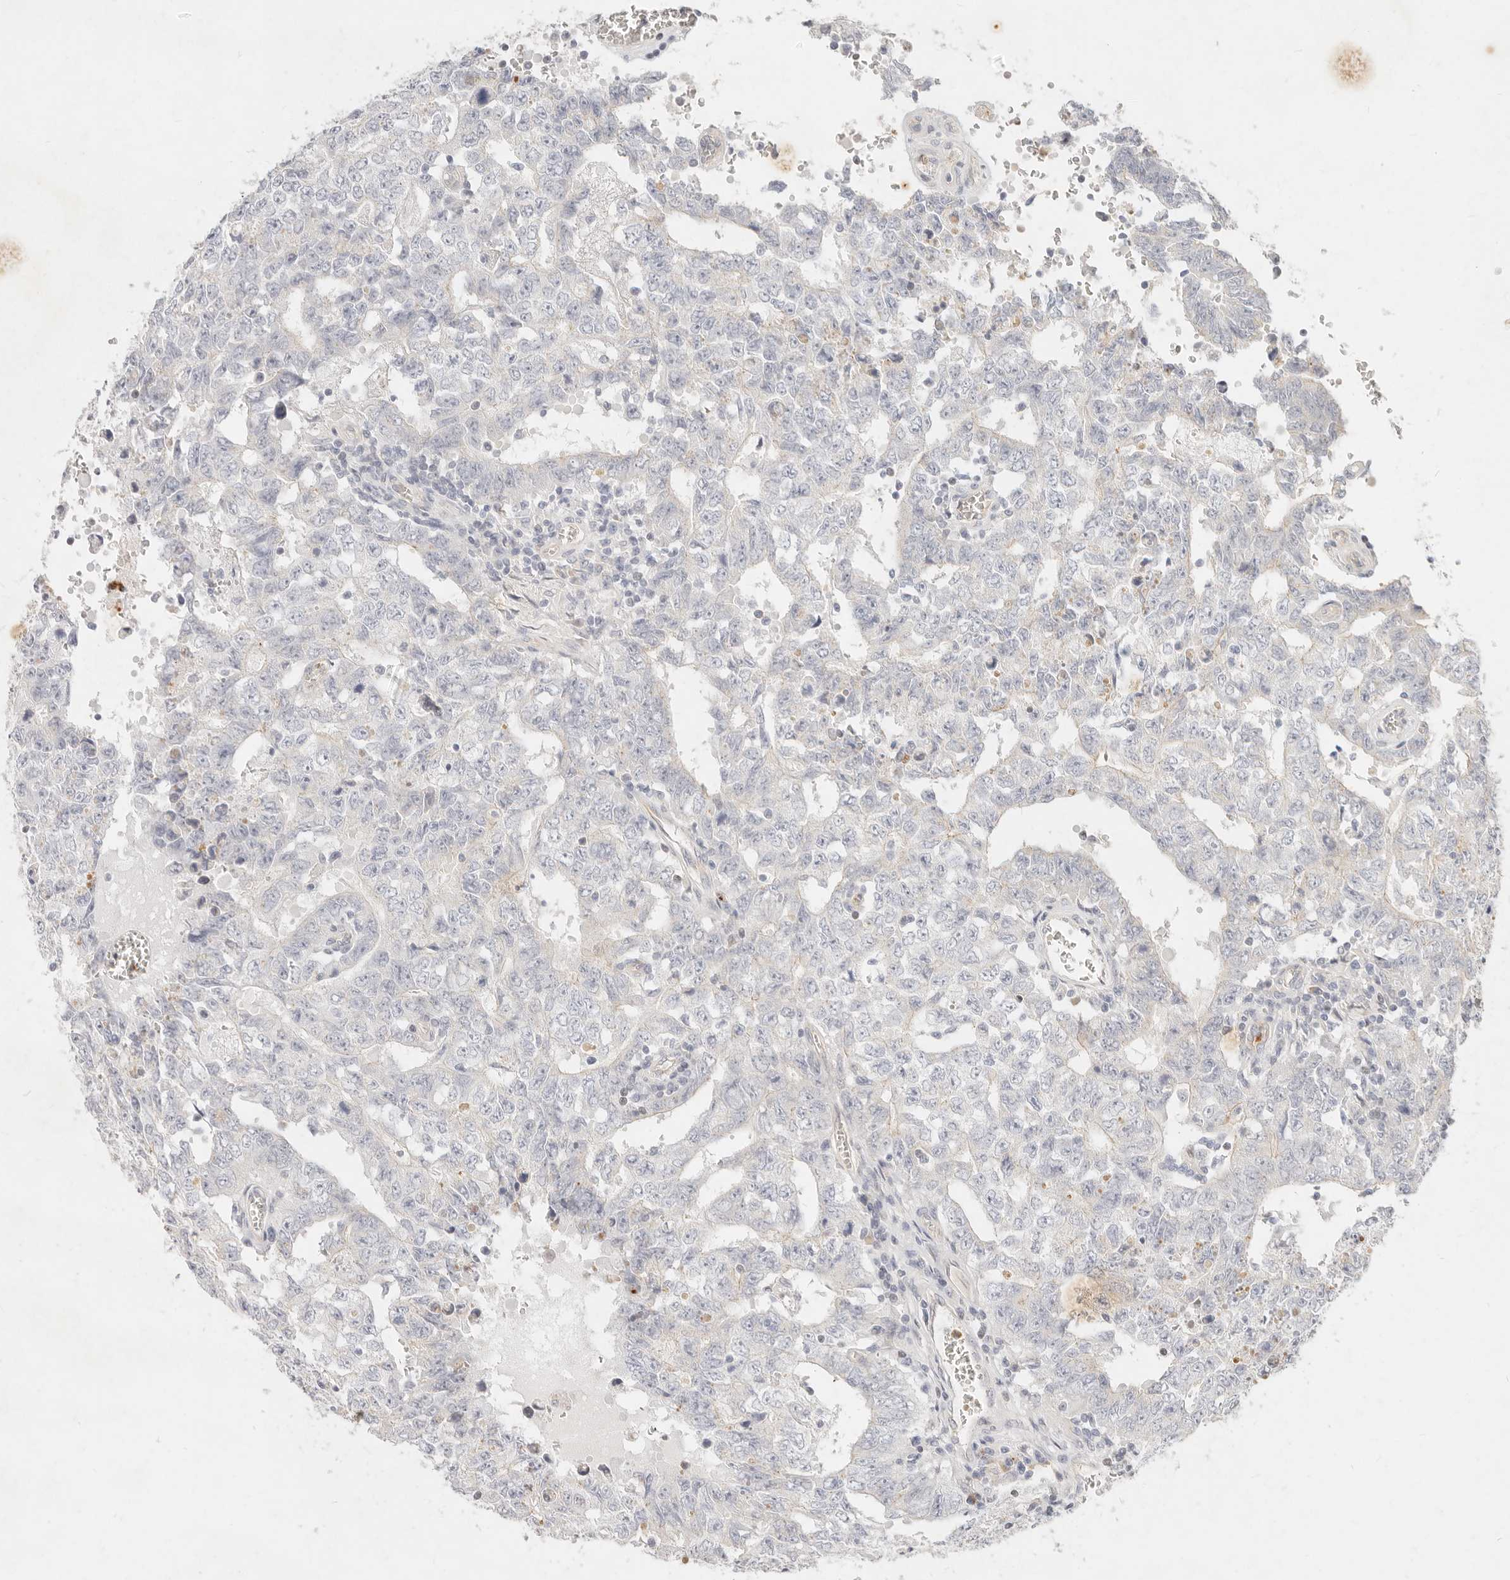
{"staining": {"intensity": "negative", "quantity": "none", "location": "none"}, "tissue": "testis cancer", "cell_type": "Tumor cells", "image_type": "cancer", "snomed": [{"axis": "morphology", "description": "Carcinoma, Embryonal, NOS"}, {"axis": "topography", "description": "Testis"}], "caption": "Tumor cells are negative for brown protein staining in embryonal carcinoma (testis).", "gene": "ASCL3", "patient": {"sex": "male", "age": 26}}